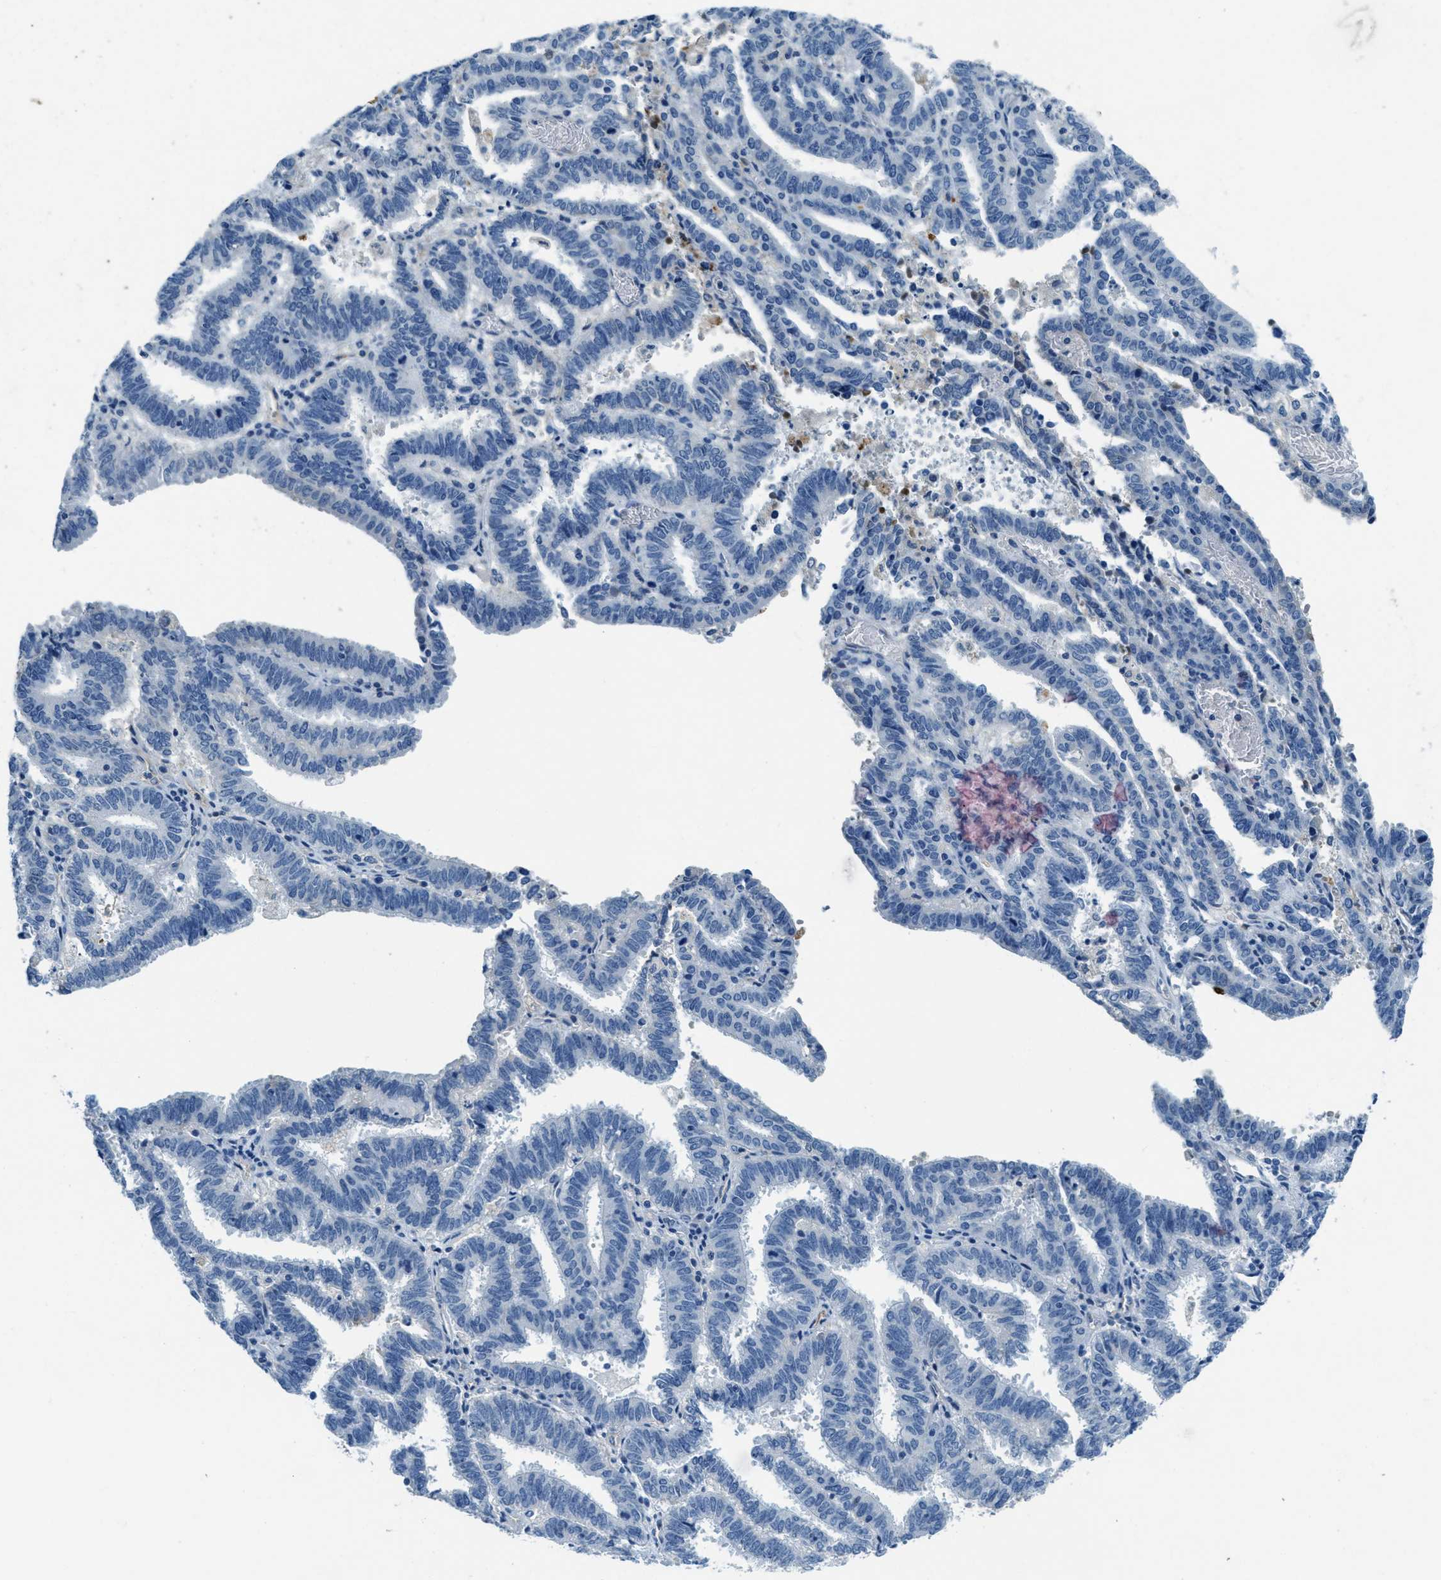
{"staining": {"intensity": "negative", "quantity": "none", "location": "none"}, "tissue": "endometrial cancer", "cell_type": "Tumor cells", "image_type": "cancer", "snomed": [{"axis": "morphology", "description": "Adenocarcinoma, NOS"}, {"axis": "topography", "description": "Uterus"}], "caption": "Photomicrograph shows no significant protein staining in tumor cells of endometrial cancer (adenocarcinoma).", "gene": "A2M", "patient": {"sex": "female", "age": 83}}